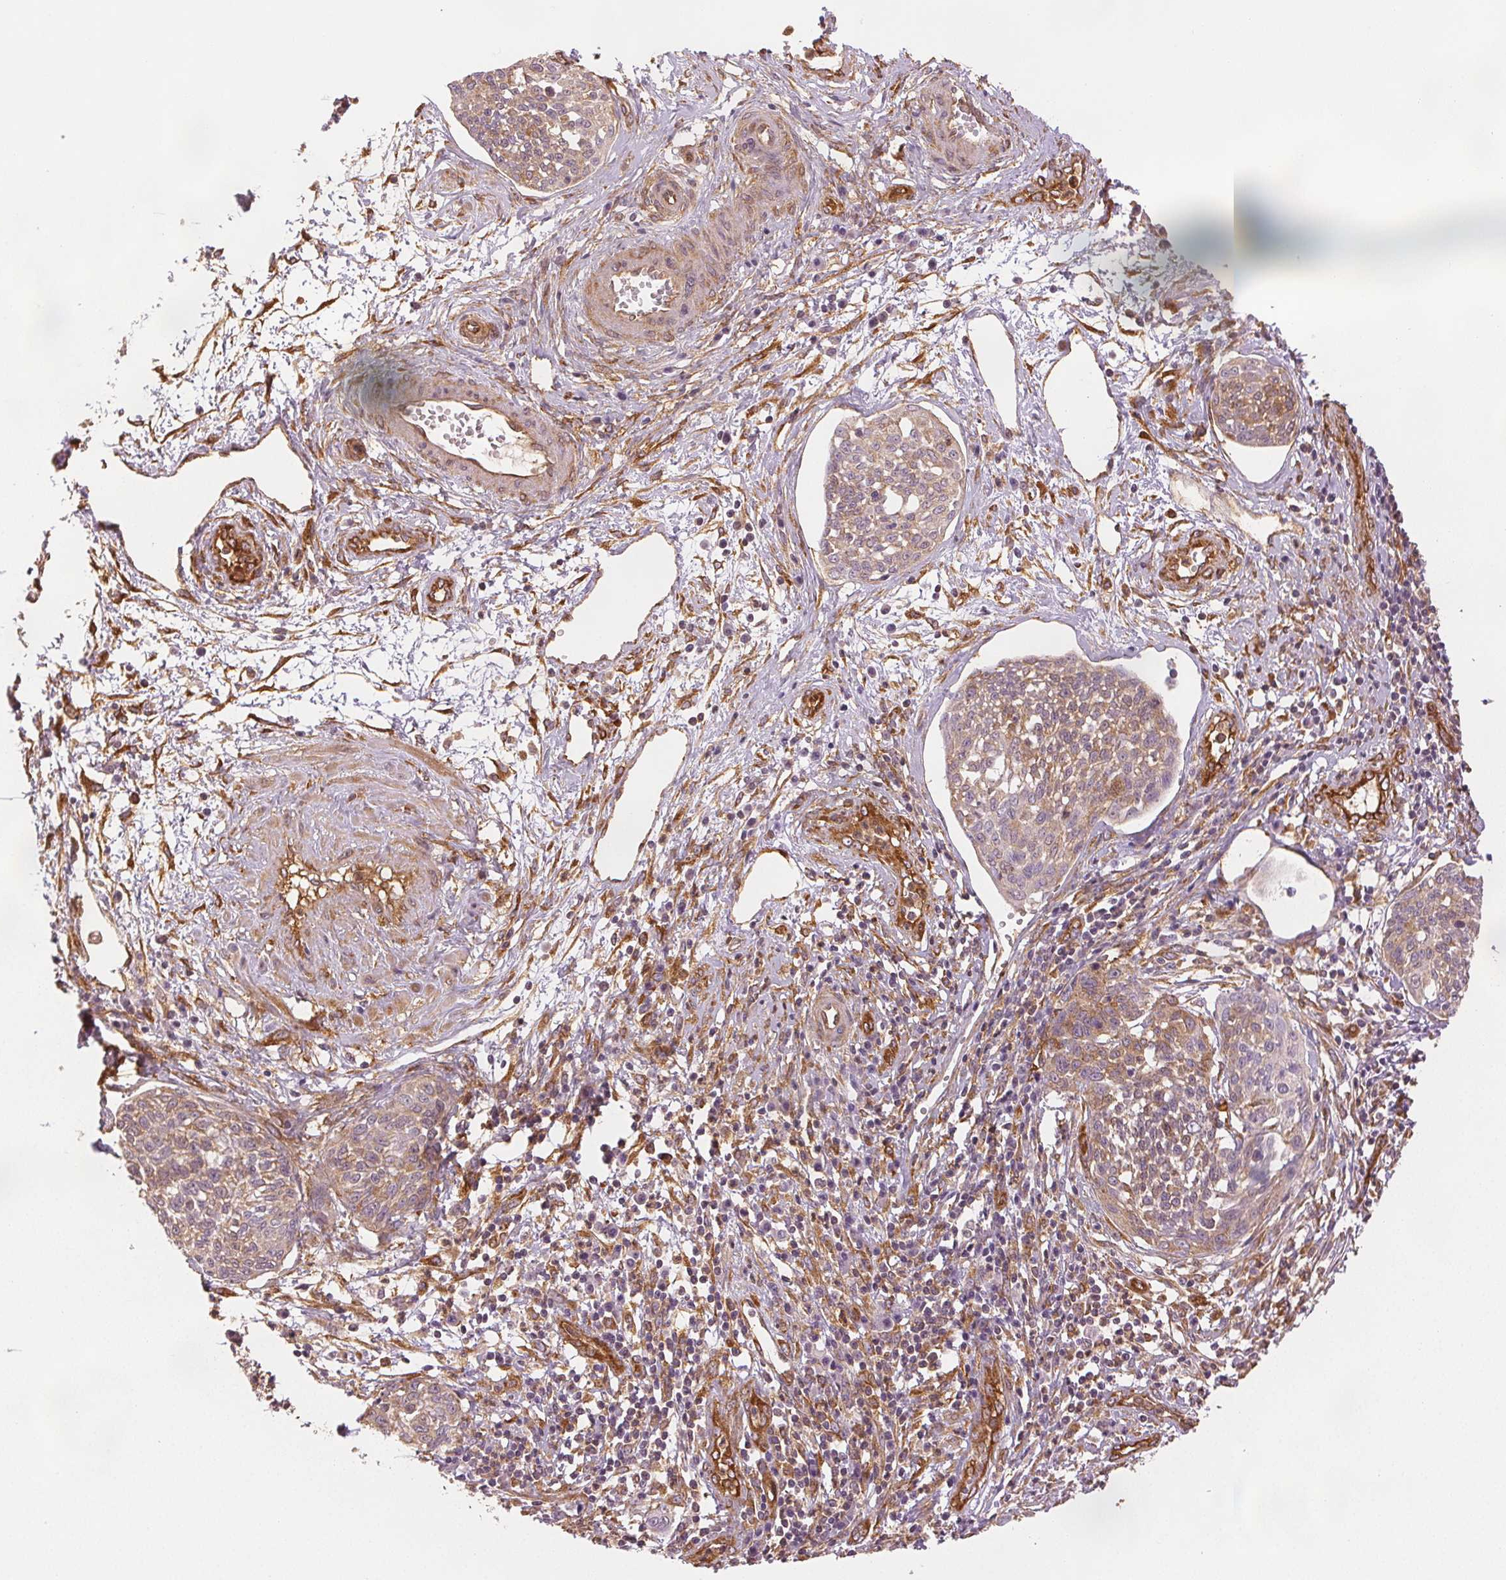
{"staining": {"intensity": "weak", "quantity": "25%-75%", "location": "cytoplasmic/membranous"}, "tissue": "cervical cancer", "cell_type": "Tumor cells", "image_type": "cancer", "snomed": [{"axis": "morphology", "description": "Squamous cell carcinoma, NOS"}, {"axis": "topography", "description": "Cervix"}], "caption": "High-power microscopy captured an IHC image of cervical squamous cell carcinoma, revealing weak cytoplasmic/membranous staining in approximately 25%-75% of tumor cells.", "gene": "DIAPH2", "patient": {"sex": "female", "age": 34}}